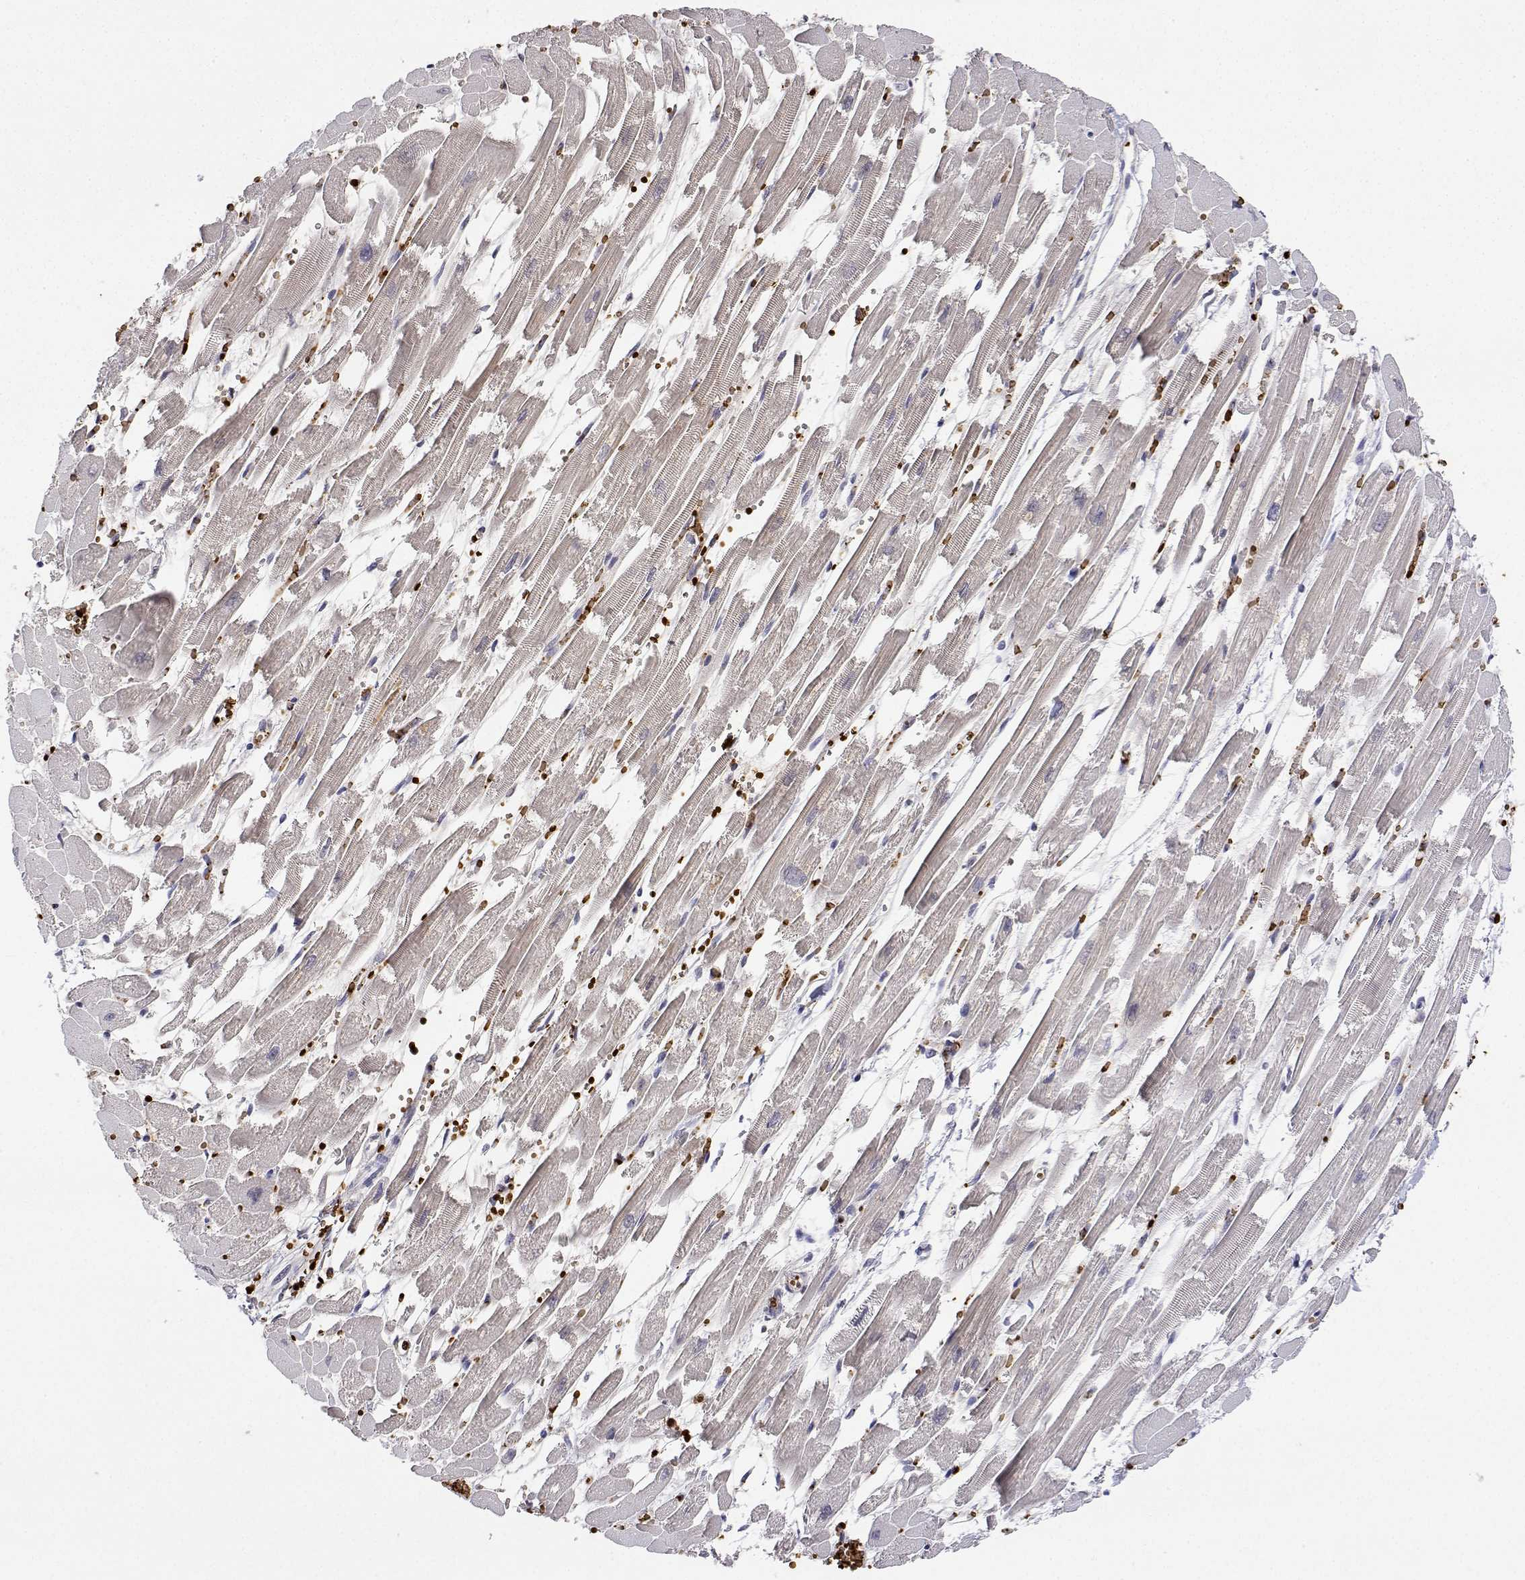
{"staining": {"intensity": "negative", "quantity": "none", "location": "none"}, "tissue": "heart muscle", "cell_type": "Cardiomyocytes", "image_type": "normal", "snomed": [{"axis": "morphology", "description": "Normal tissue, NOS"}, {"axis": "topography", "description": "Heart"}], "caption": "Immunohistochemistry (IHC) histopathology image of benign heart muscle: heart muscle stained with DAB shows no significant protein expression in cardiomyocytes. (Brightfield microscopy of DAB immunohistochemistry (IHC) at high magnification).", "gene": "ADAR", "patient": {"sex": "female", "age": 52}}